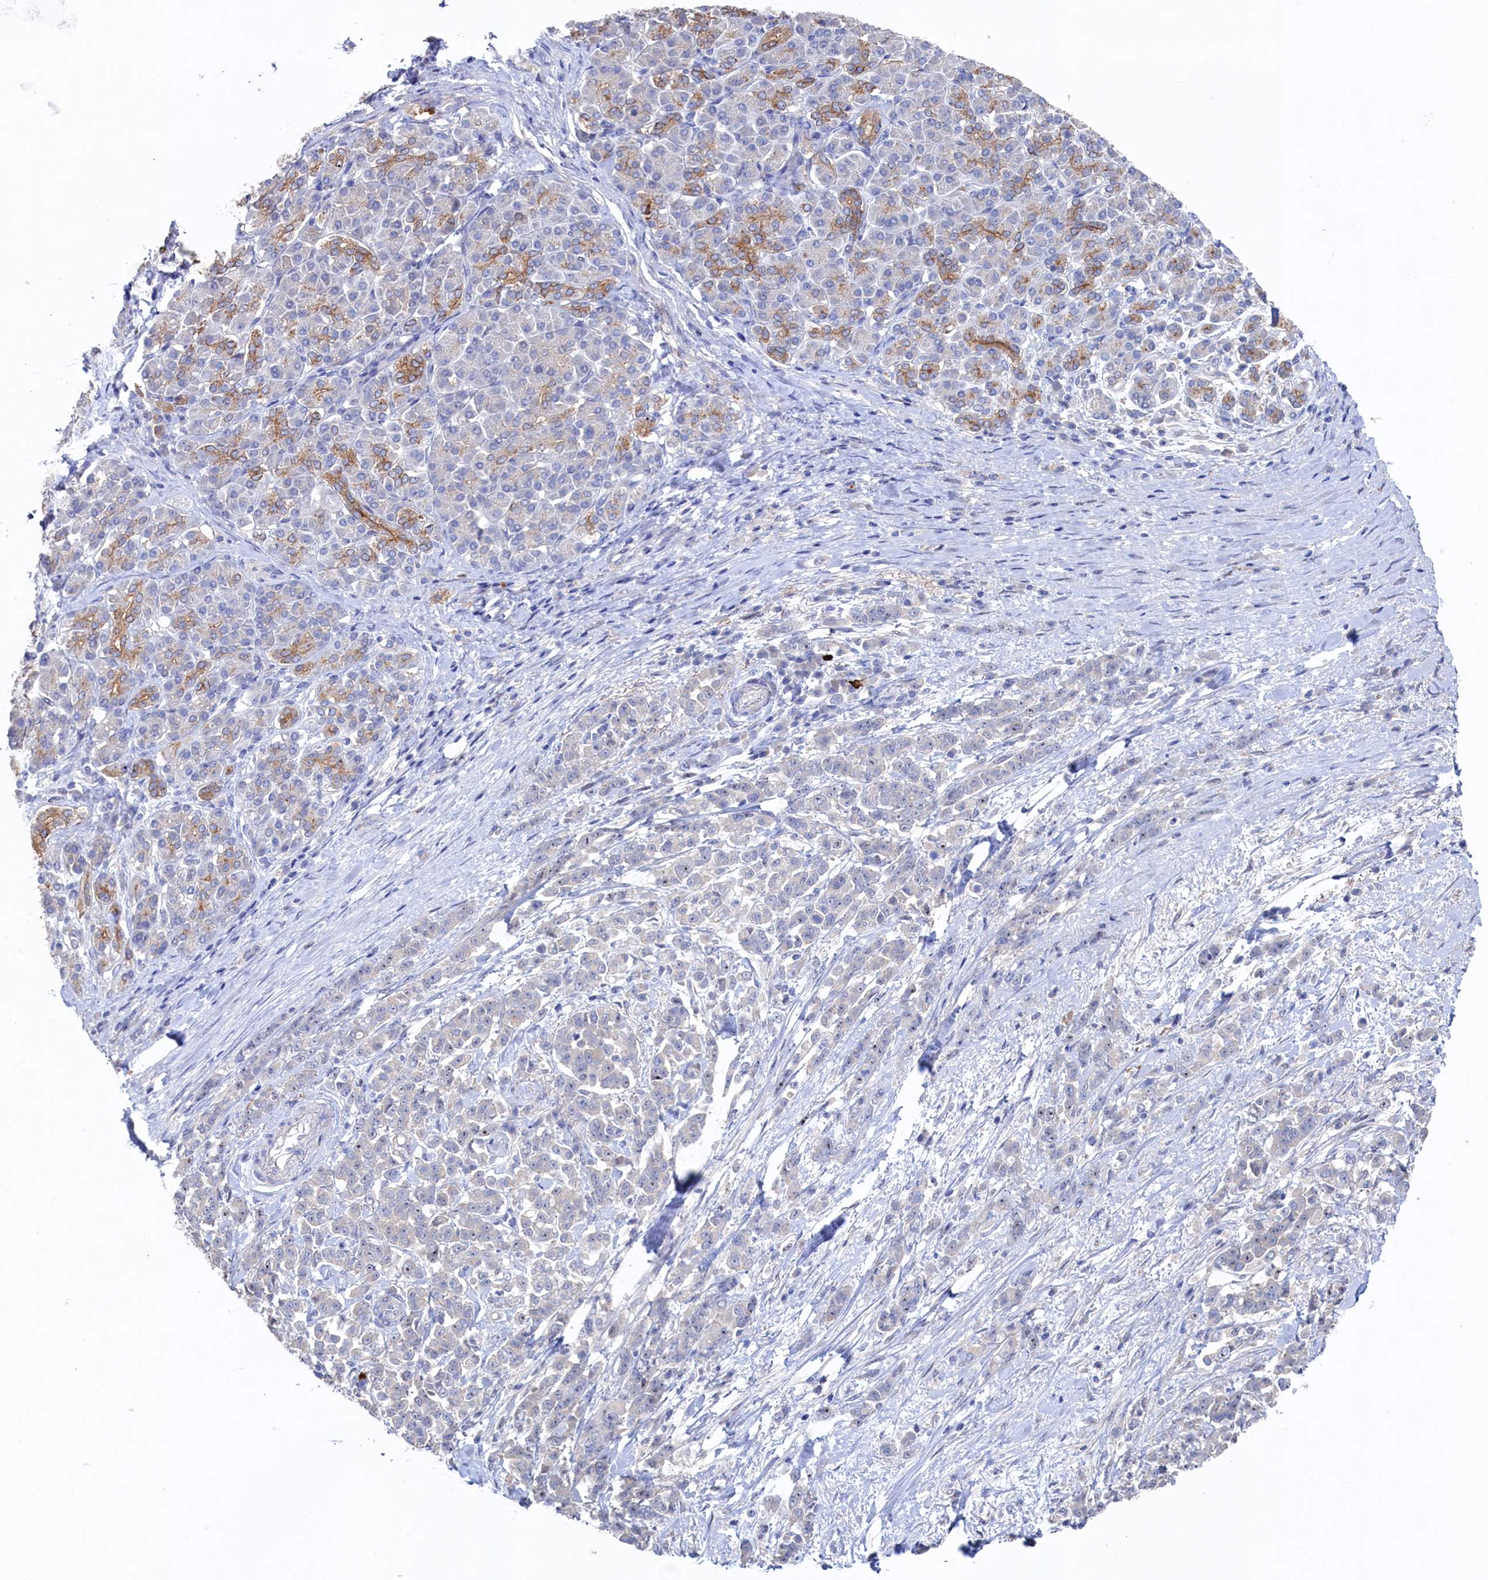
{"staining": {"intensity": "negative", "quantity": "none", "location": "none"}, "tissue": "pancreatic cancer", "cell_type": "Tumor cells", "image_type": "cancer", "snomed": [{"axis": "morphology", "description": "Normal tissue, NOS"}, {"axis": "morphology", "description": "Adenocarcinoma, NOS"}, {"axis": "topography", "description": "Pancreas"}], "caption": "The micrograph displays no staining of tumor cells in pancreatic cancer.", "gene": "CBLIF", "patient": {"sex": "female", "age": 64}}